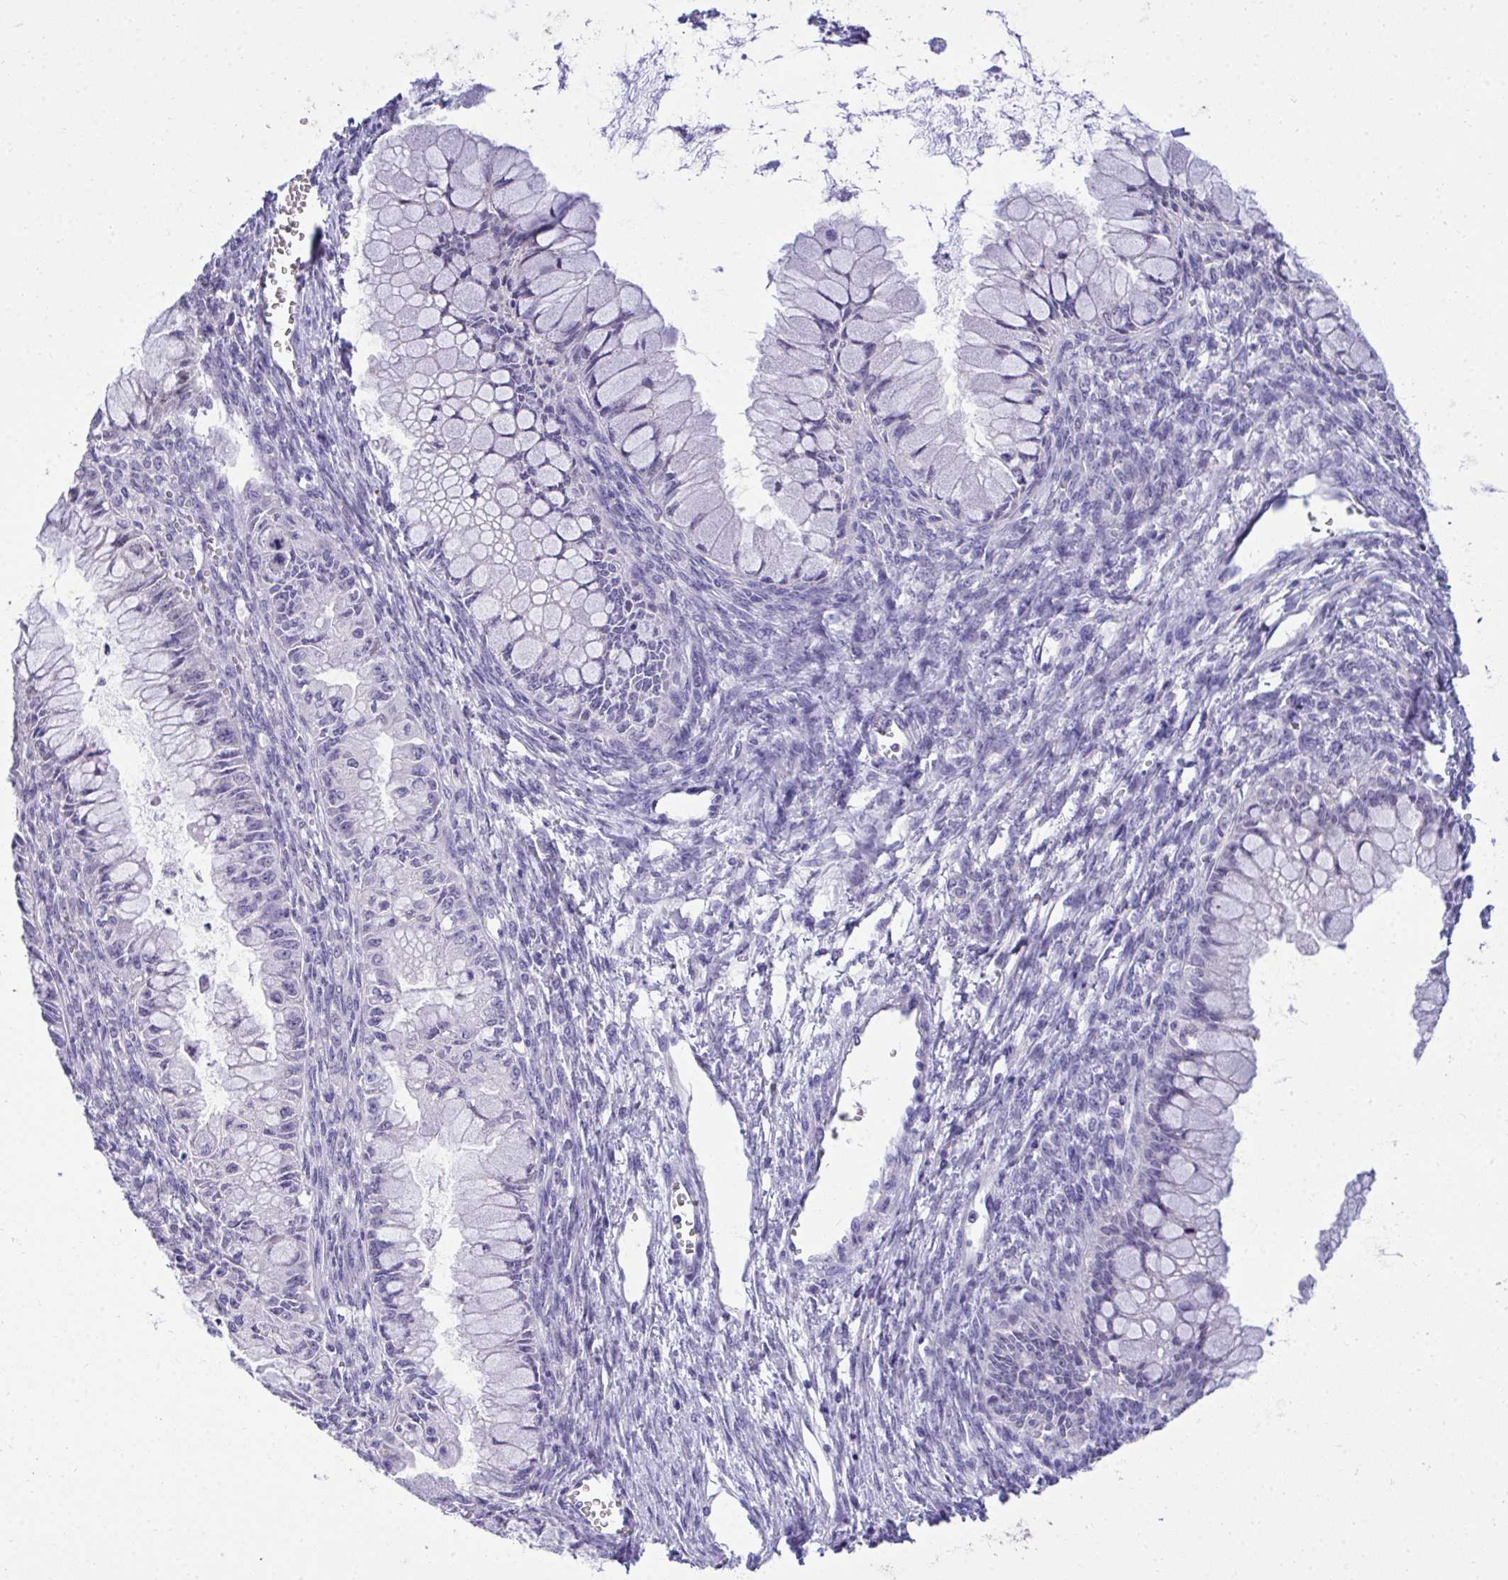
{"staining": {"intensity": "negative", "quantity": "none", "location": "none"}, "tissue": "ovarian cancer", "cell_type": "Tumor cells", "image_type": "cancer", "snomed": [{"axis": "morphology", "description": "Cystadenocarcinoma, mucinous, NOS"}, {"axis": "topography", "description": "Ovary"}], "caption": "Mucinous cystadenocarcinoma (ovarian) was stained to show a protein in brown. There is no significant positivity in tumor cells.", "gene": "TMCO5A", "patient": {"sex": "female", "age": 34}}